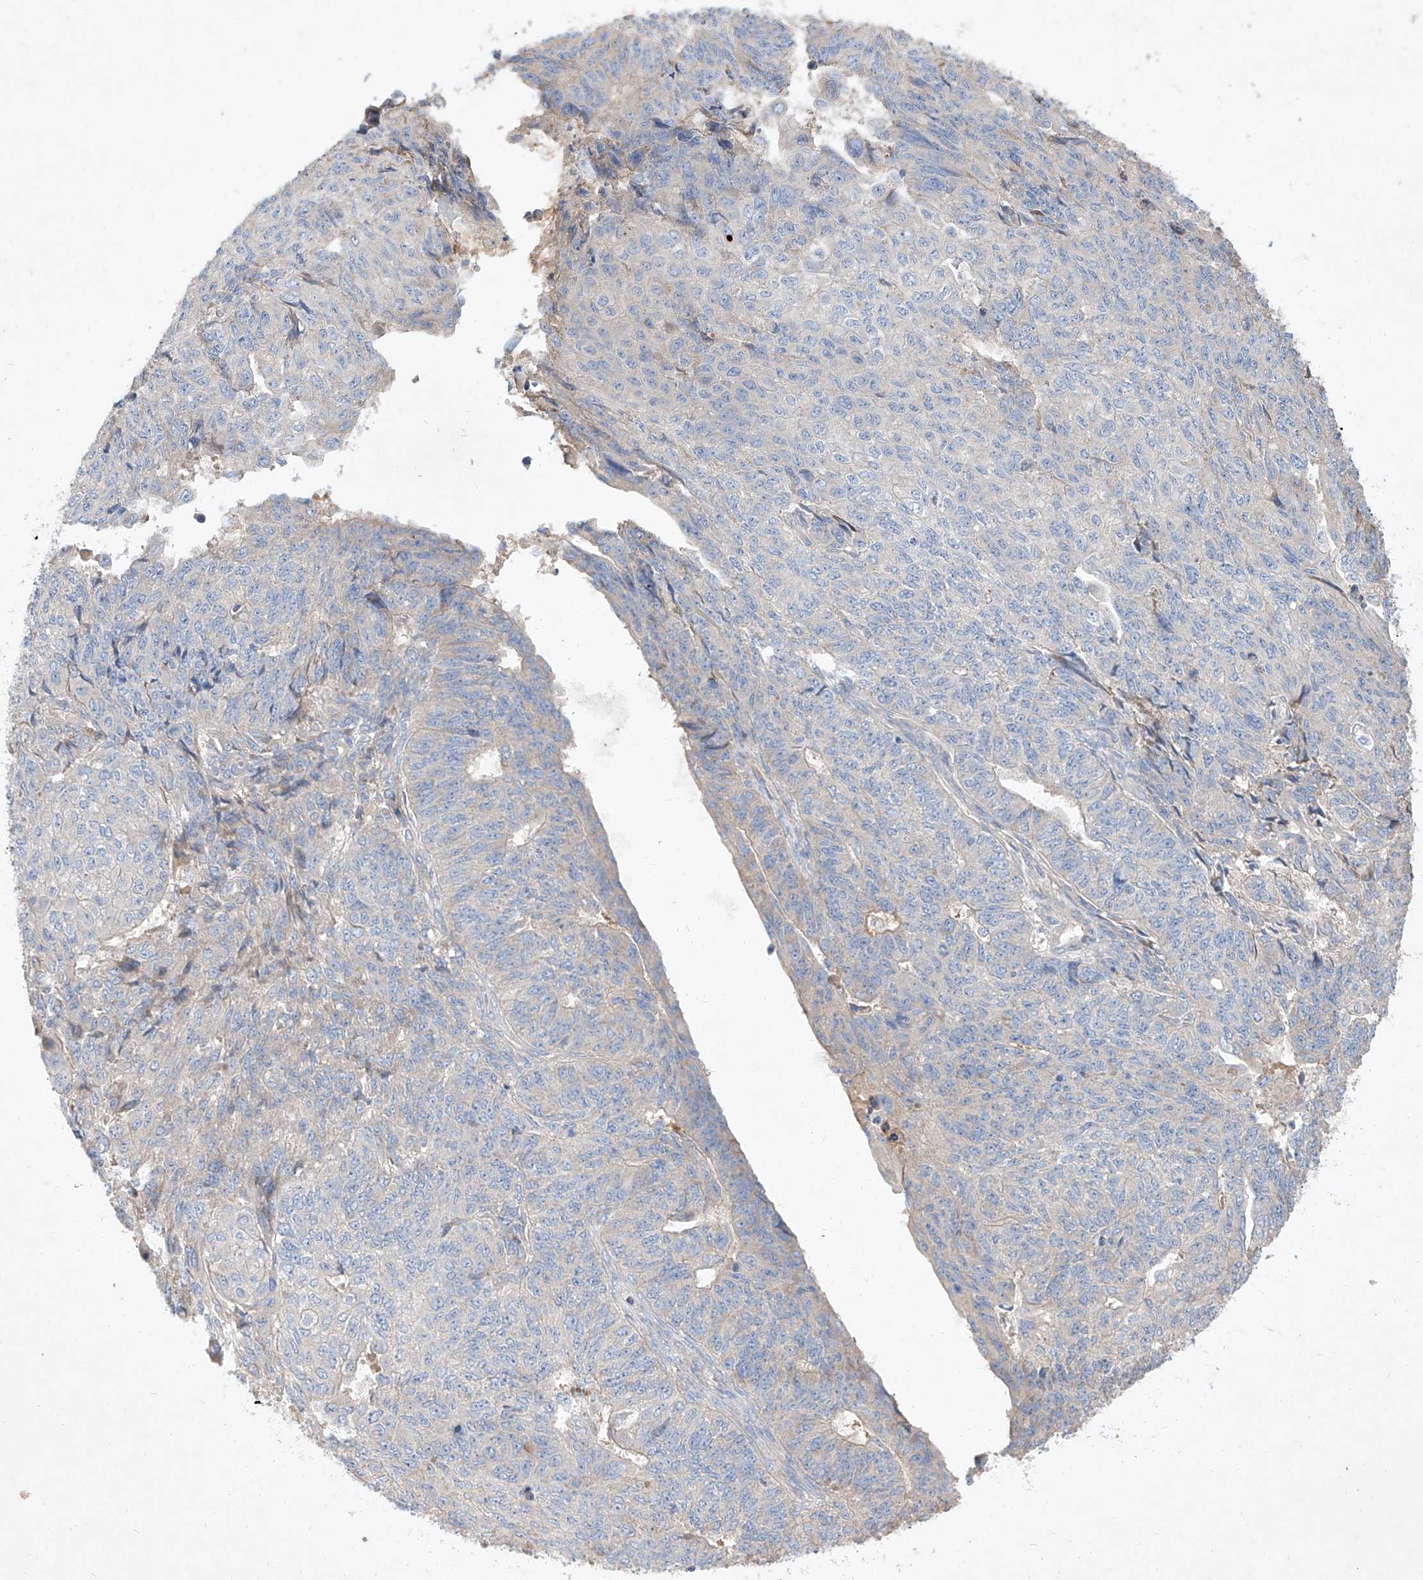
{"staining": {"intensity": "negative", "quantity": "none", "location": "none"}, "tissue": "endometrial cancer", "cell_type": "Tumor cells", "image_type": "cancer", "snomed": [{"axis": "morphology", "description": "Adenocarcinoma, NOS"}, {"axis": "topography", "description": "Endometrium"}], "caption": "A micrograph of human adenocarcinoma (endometrial) is negative for staining in tumor cells.", "gene": "DIRAS3", "patient": {"sex": "female", "age": 32}}